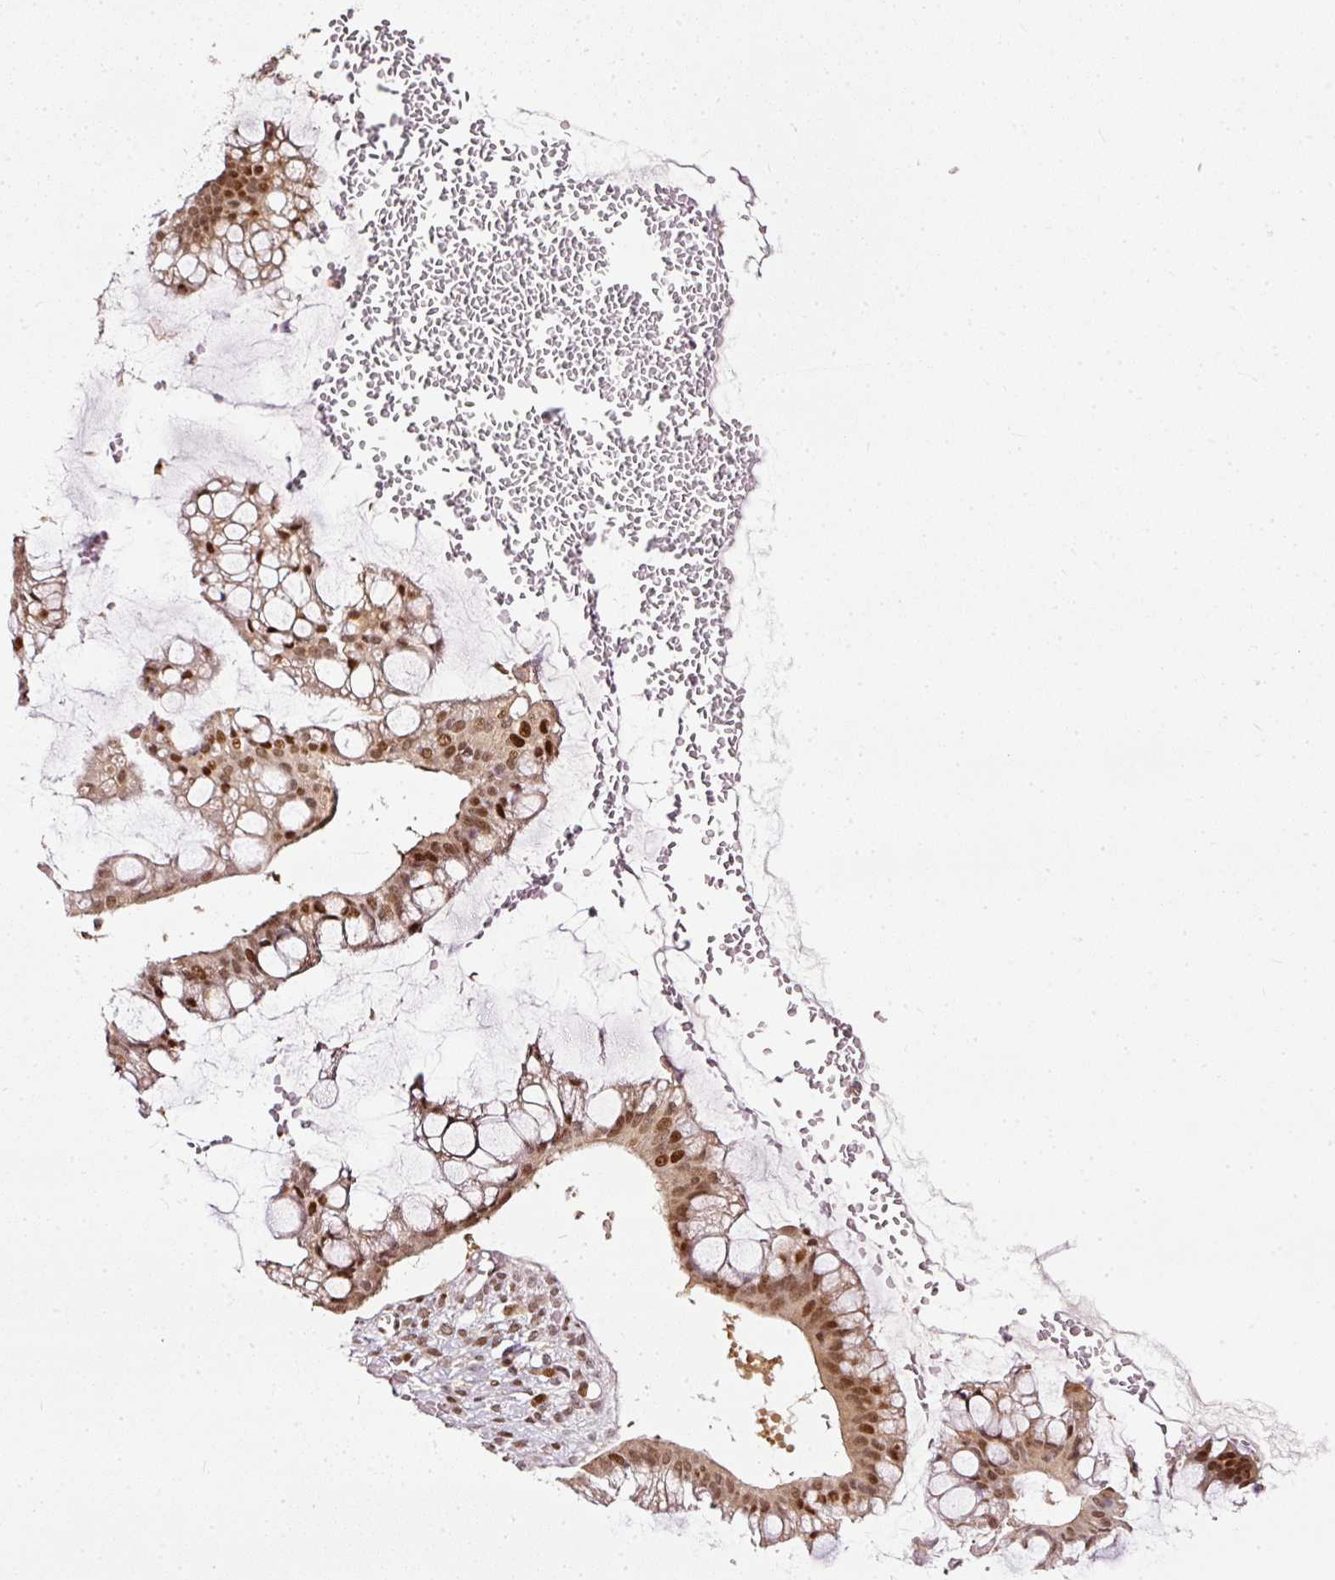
{"staining": {"intensity": "moderate", "quantity": ">75%", "location": "nuclear"}, "tissue": "ovarian cancer", "cell_type": "Tumor cells", "image_type": "cancer", "snomed": [{"axis": "morphology", "description": "Cystadenocarcinoma, mucinous, NOS"}, {"axis": "topography", "description": "Ovary"}], "caption": "A histopathology image of human mucinous cystadenocarcinoma (ovarian) stained for a protein displays moderate nuclear brown staining in tumor cells. (DAB IHC, brown staining for protein, blue staining for nuclei).", "gene": "ZNF778", "patient": {"sex": "female", "age": 73}}